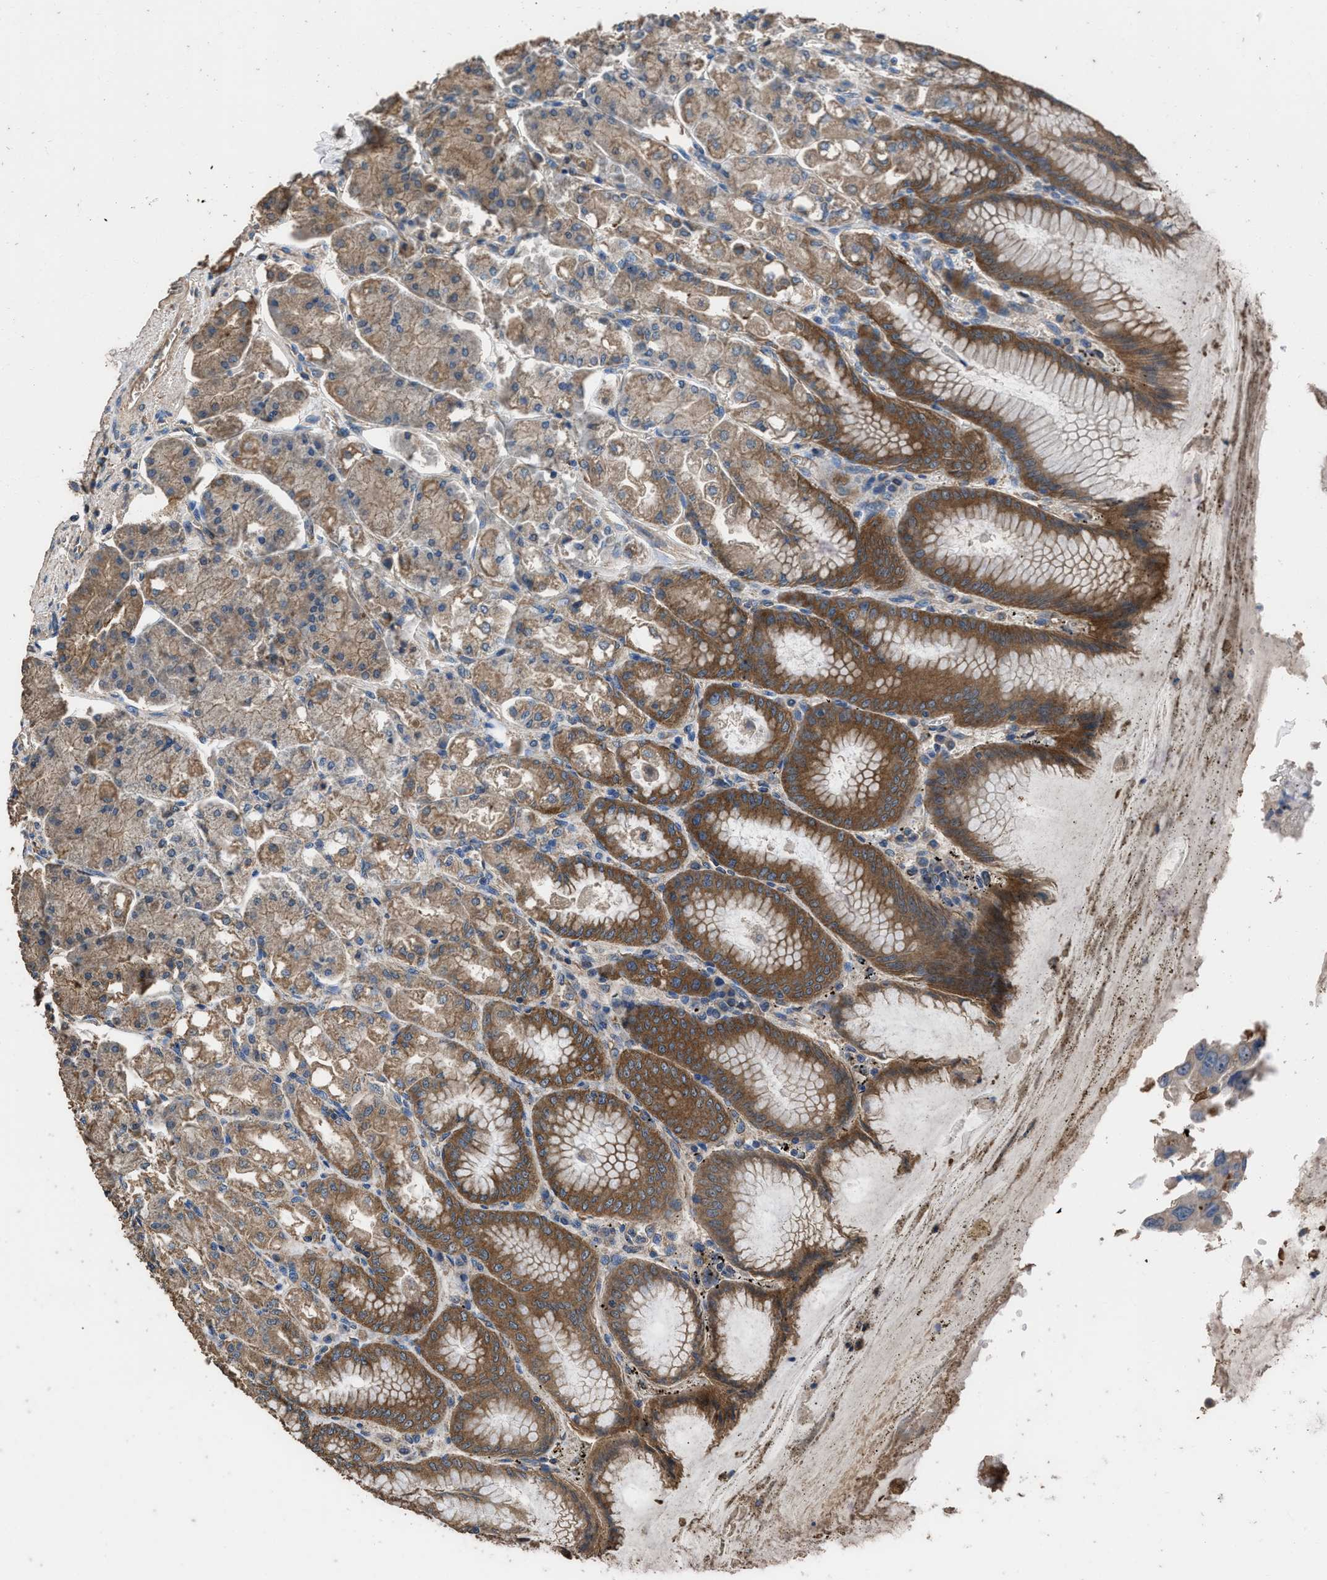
{"staining": {"intensity": "moderate", "quantity": ">75%", "location": "cytoplasmic/membranous"}, "tissue": "stomach", "cell_type": "Glandular cells", "image_type": "normal", "snomed": [{"axis": "morphology", "description": "Normal tissue, NOS"}, {"axis": "topography", "description": "Stomach, lower"}], "caption": "Human stomach stained for a protein (brown) displays moderate cytoplasmic/membranous positive staining in approximately >75% of glandular cells.", "gene": "ITSN1", "patient": {"sex": "male", "age": 71}}